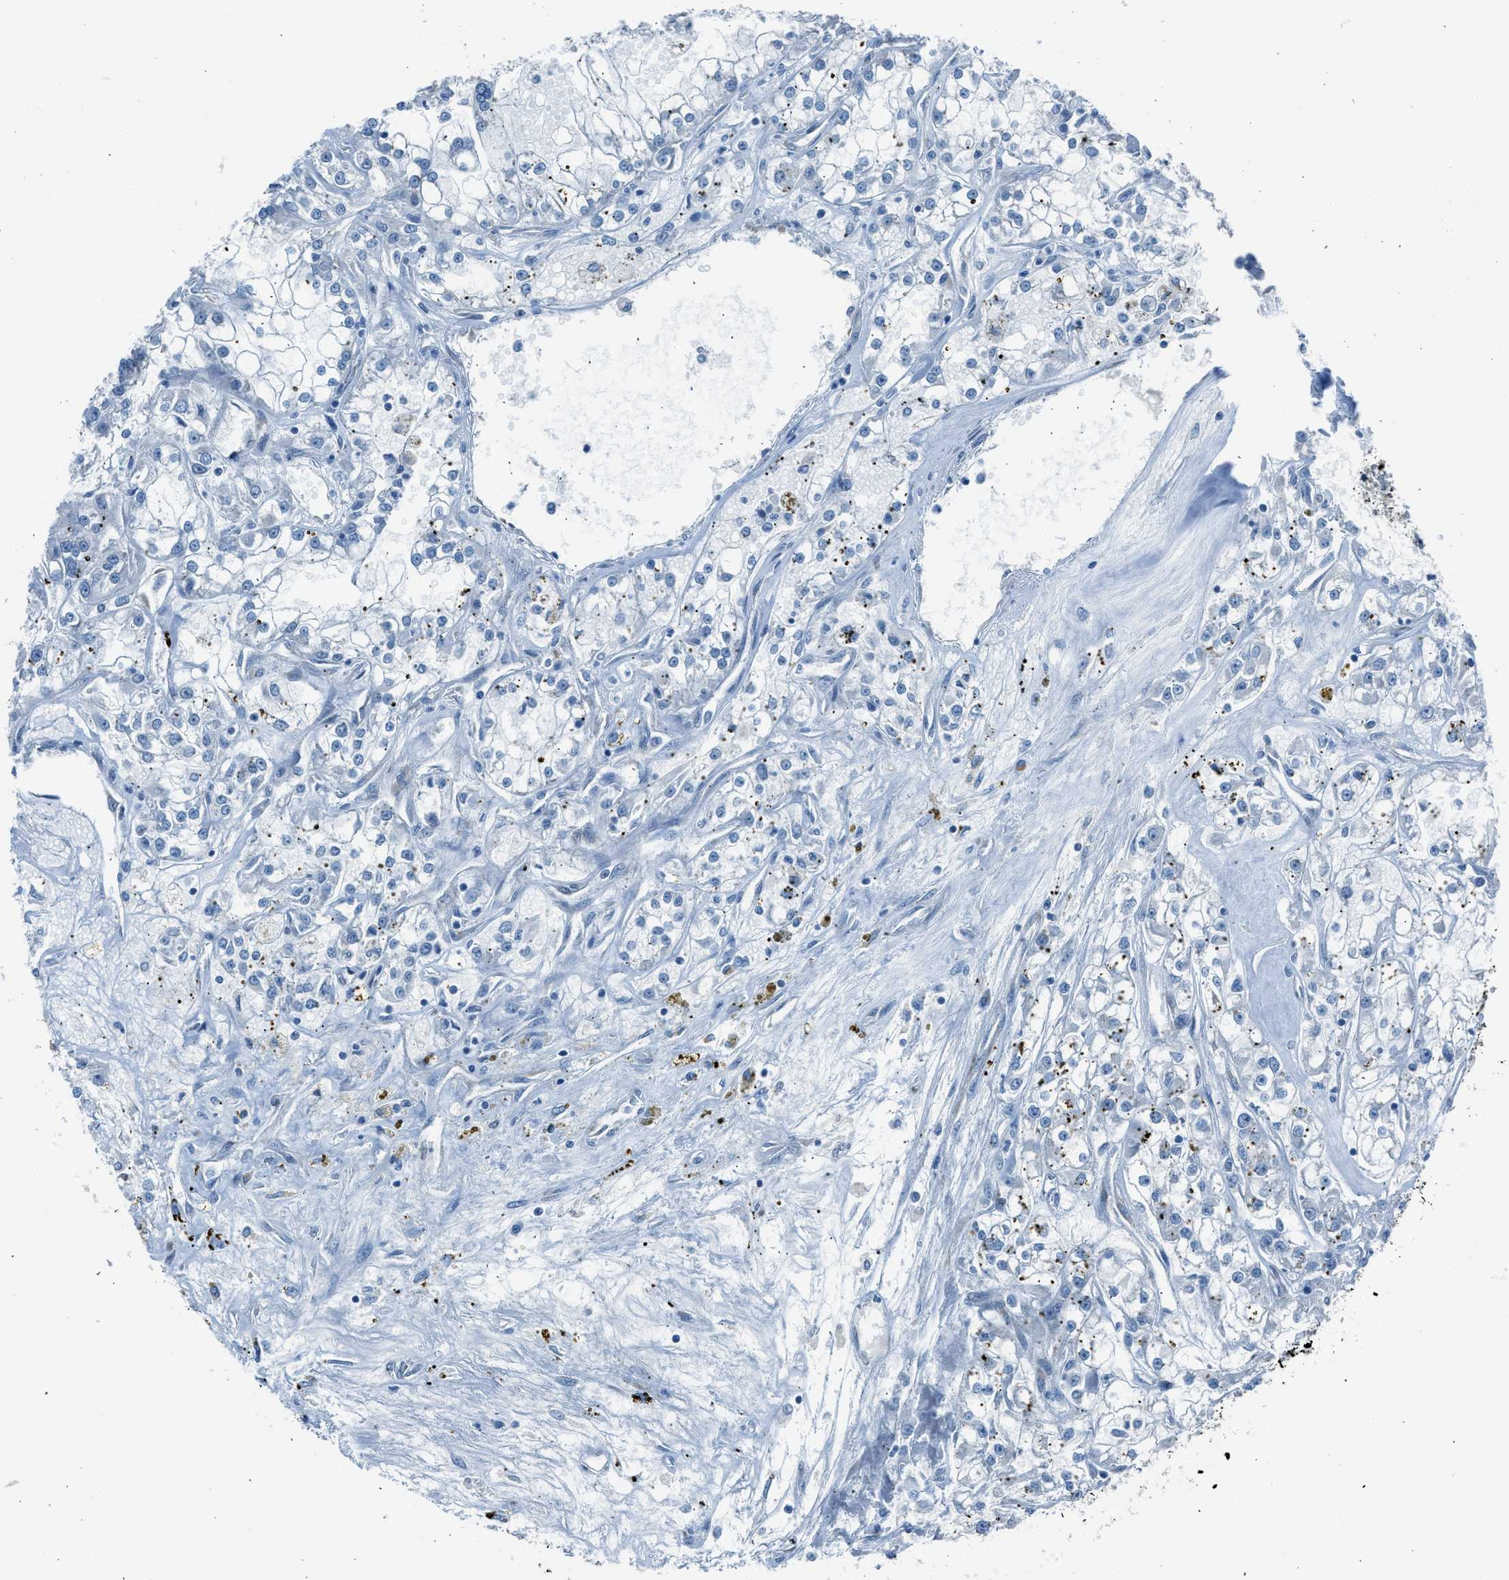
{"staining": {"intensity": "negative", "quantity": "none", "location": "none"}, "tissue": "renal cancer", "cell_type": "Tumor cells", "image_type": "cancer", "snomed": [{"axis": "morphology", "description": "Adenocarcinoma, NOS"}, {"axis": "topography", "description": "Kidney"}], "caption": "High magnification brightfield microscopy of renal cancer stained with DAB (brown) and counterstained with hematoxylin (blue): tumor cells show no significant positivity. (DAB (3,3'-diaminobenzidine) immunohistochemistry visualized using brightfield microscopy, high magnification).", "gene": "RNF41", "patient": {"sex": "female", "age": 52}}